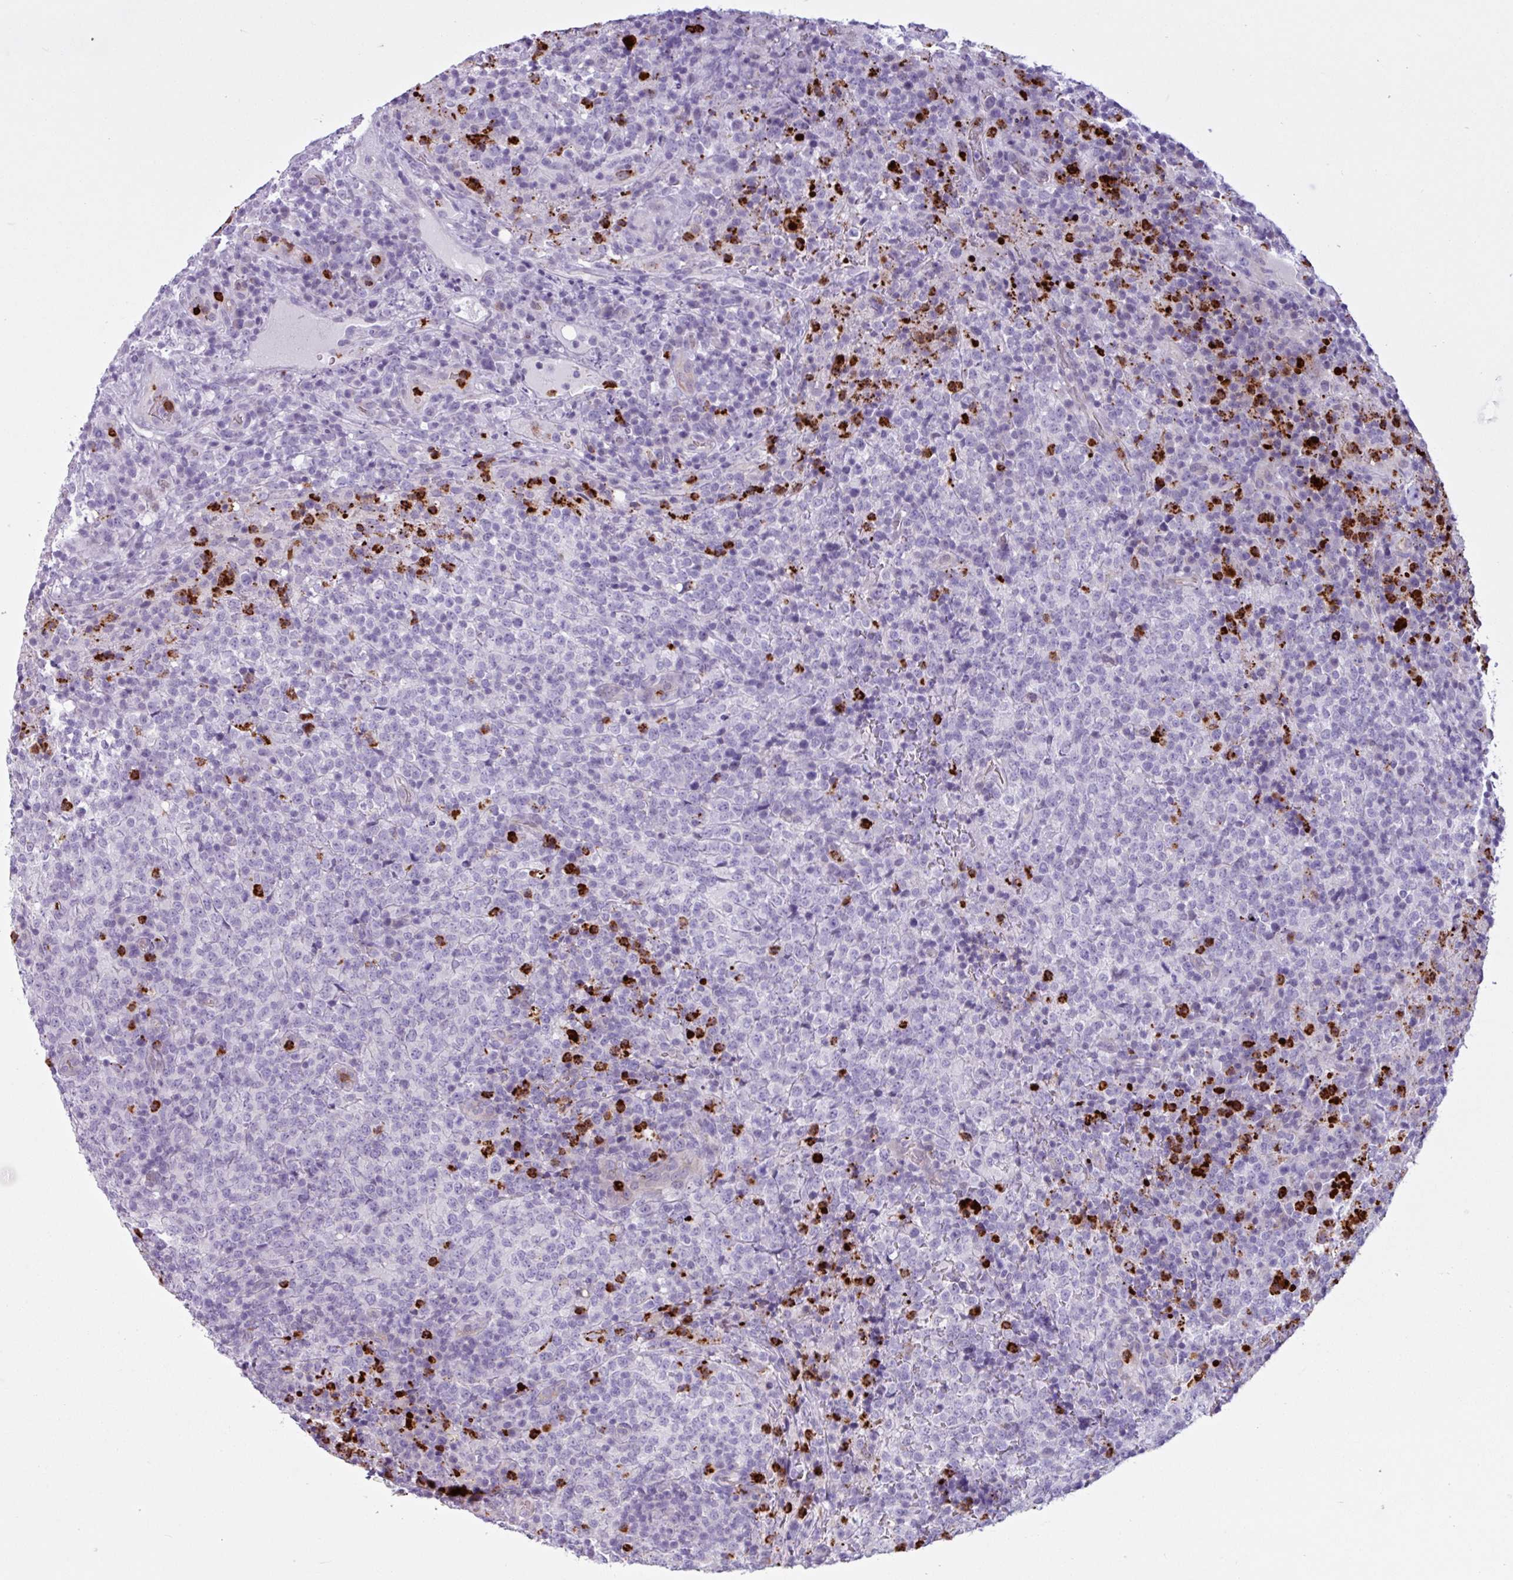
{"staining": {"intensity": "negative", "quantity": "none", "location": "none"}, "tissue": "lymphoma", "cell_type": "Tumor cells", "image_type": "cancer", "snomed": [{"axis": "morphology", "description": "Malignant lymphoma, non-Hodgkin's type, High grade"}, {"axis": "topography", "description": "Lymph node"}], "caption": "High-grade malignant lymphoma, non-Hodgkin's type was stained to show a protein in brown. There is no significant positivity in tumor cells.", "gene": "TMEM178A", "patient": {"sex": "male", "age": 54}}